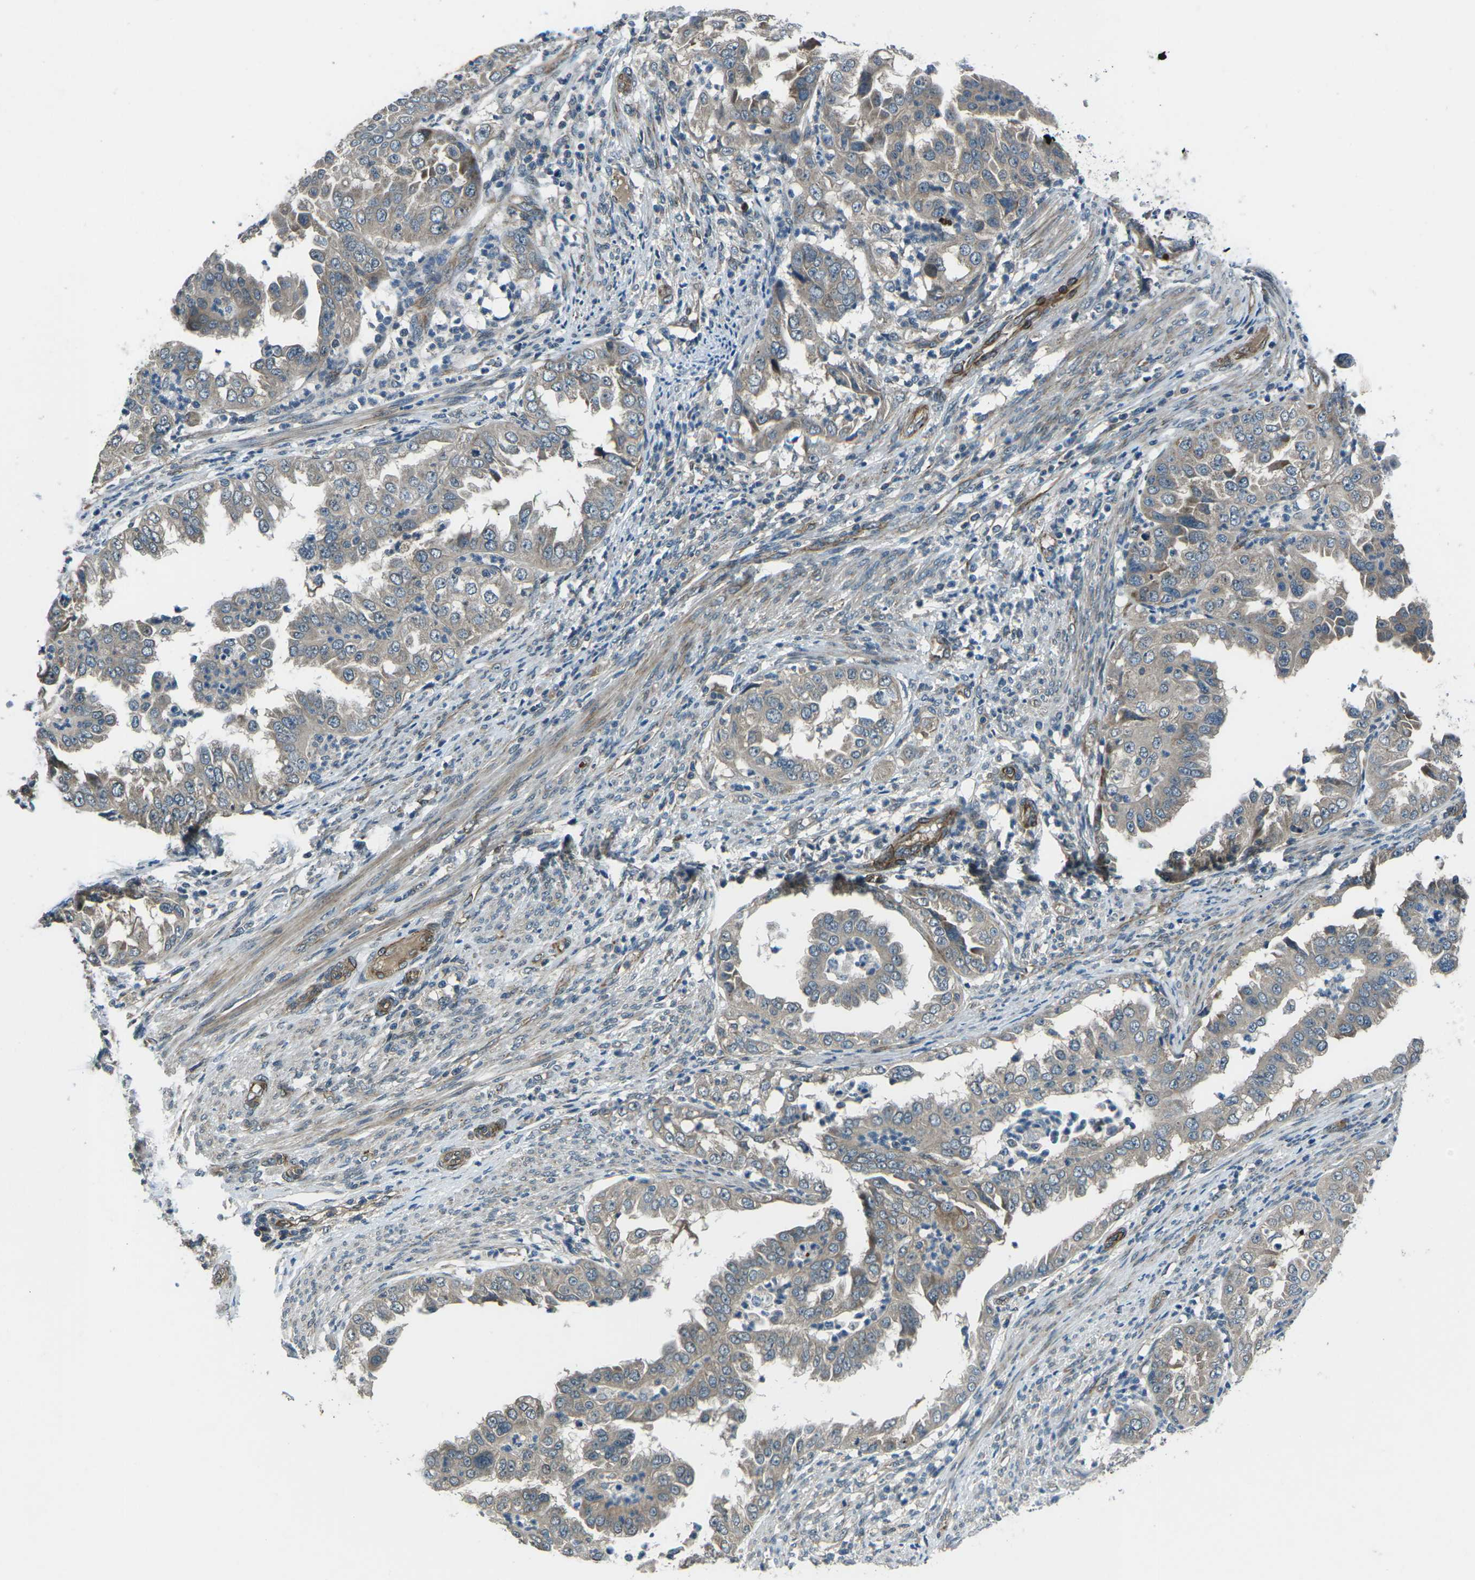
{"staining": {"intensity": "weak", "quantity": "<25%", "location": "cytoplasmic/membranous"}, "tissue": "endometrial cancer", "cell_type": "Tumor cells", "image_type": "cancer", "snomed": [{"axis": "morphology", "description": "Adenocarcinoma, NOS"}, {"axis": "topography", "description": "Endometrium"}], "caption": "Tumor cells show no significant protein expression in adenocarcinoma (endometrial).", "gene": "AFAP1", "patient": {"sex": "female", "age": 85}}